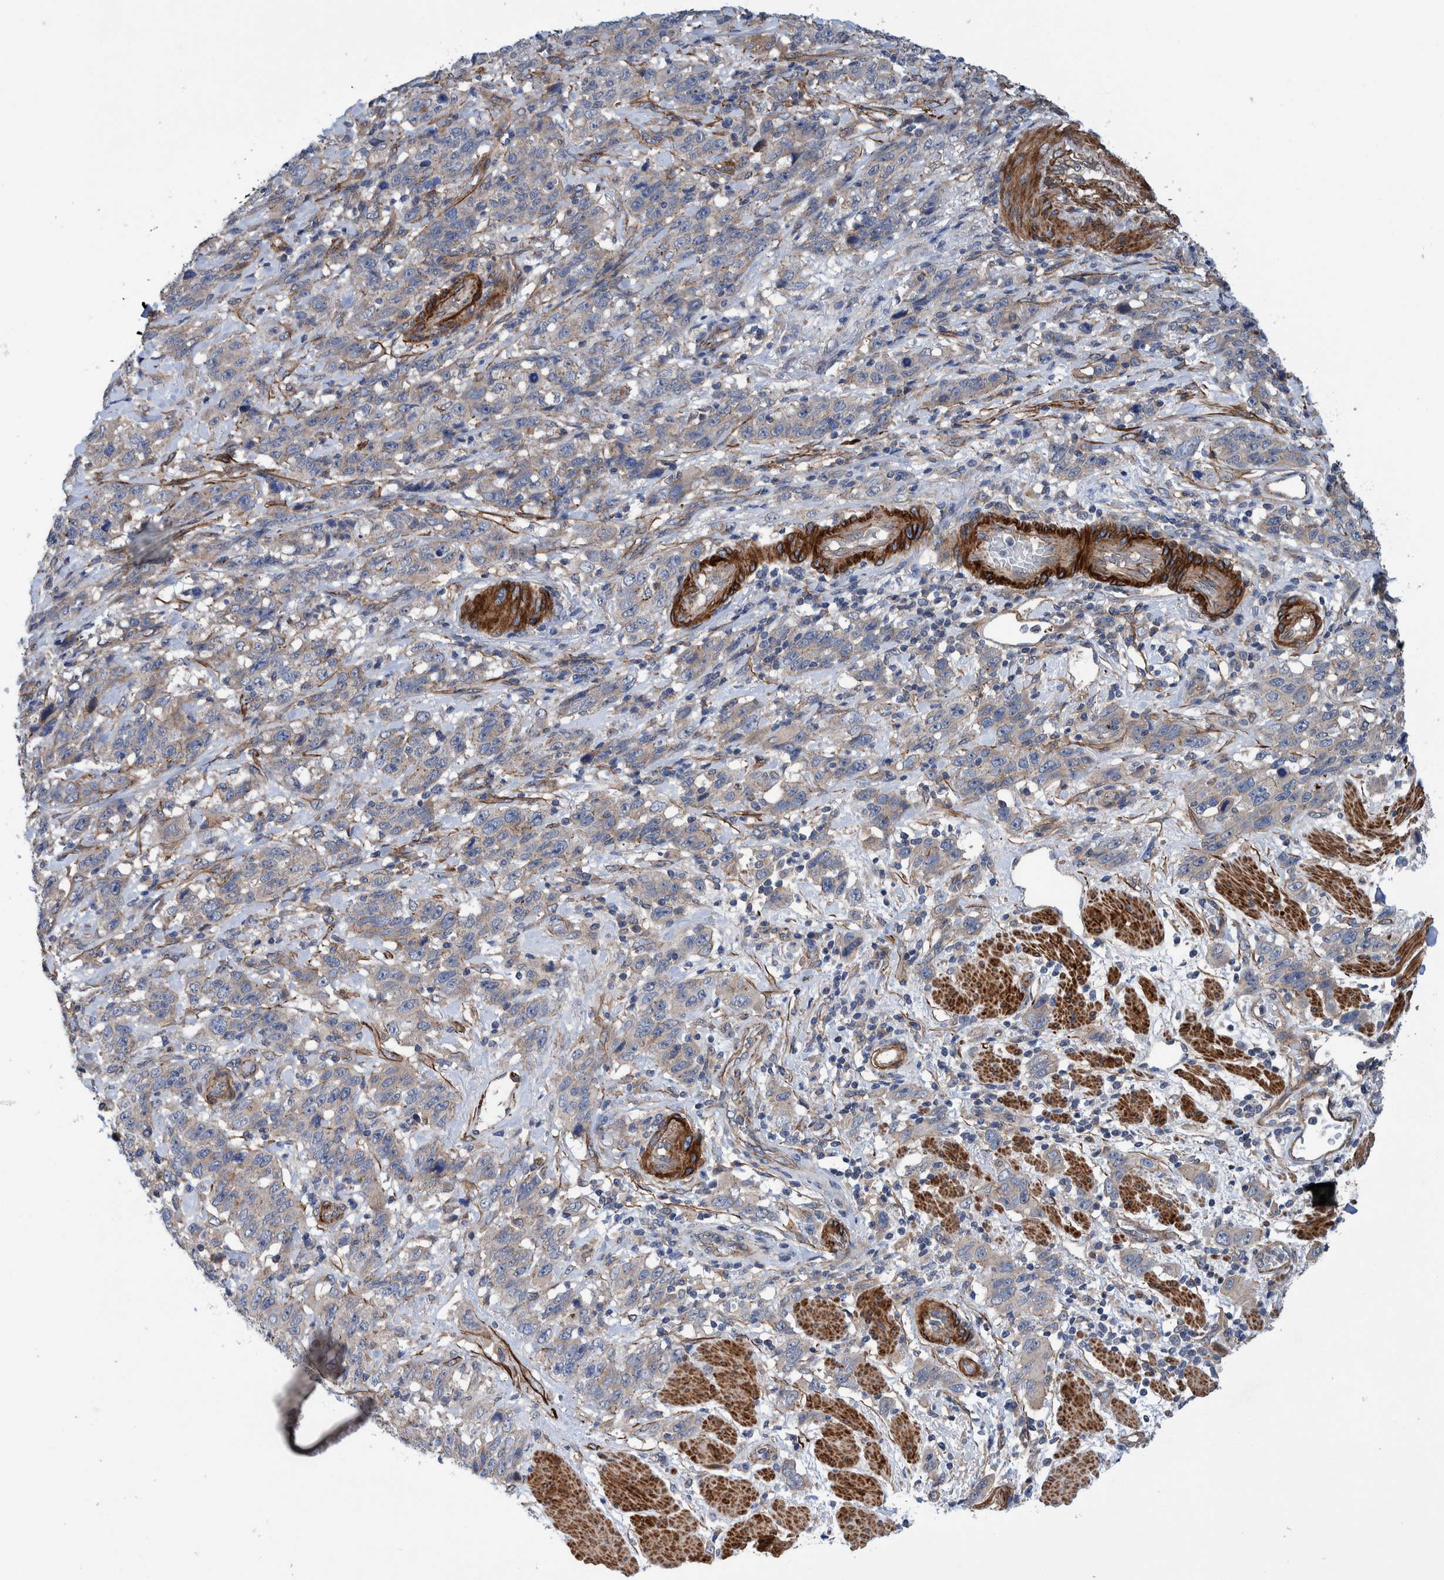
{"staining": {"intensity": "negative", "quantity": "none", "location": "none"}, "tissue": "stomach cancer", "cell_type": "Tumor cells", "image_type": "cancer", "snomed": [{"axis": "morphology", "description": "Adenocarcinoma, NOS"}, {"axis": "topography", "description": "Stomach"}], "caption": "Protein analysis of stomach adenocarcinoma shows no significant expression in tumor cells.", "gene": "SLC25A10", "patient": {"sex": "male", "age": 48}}